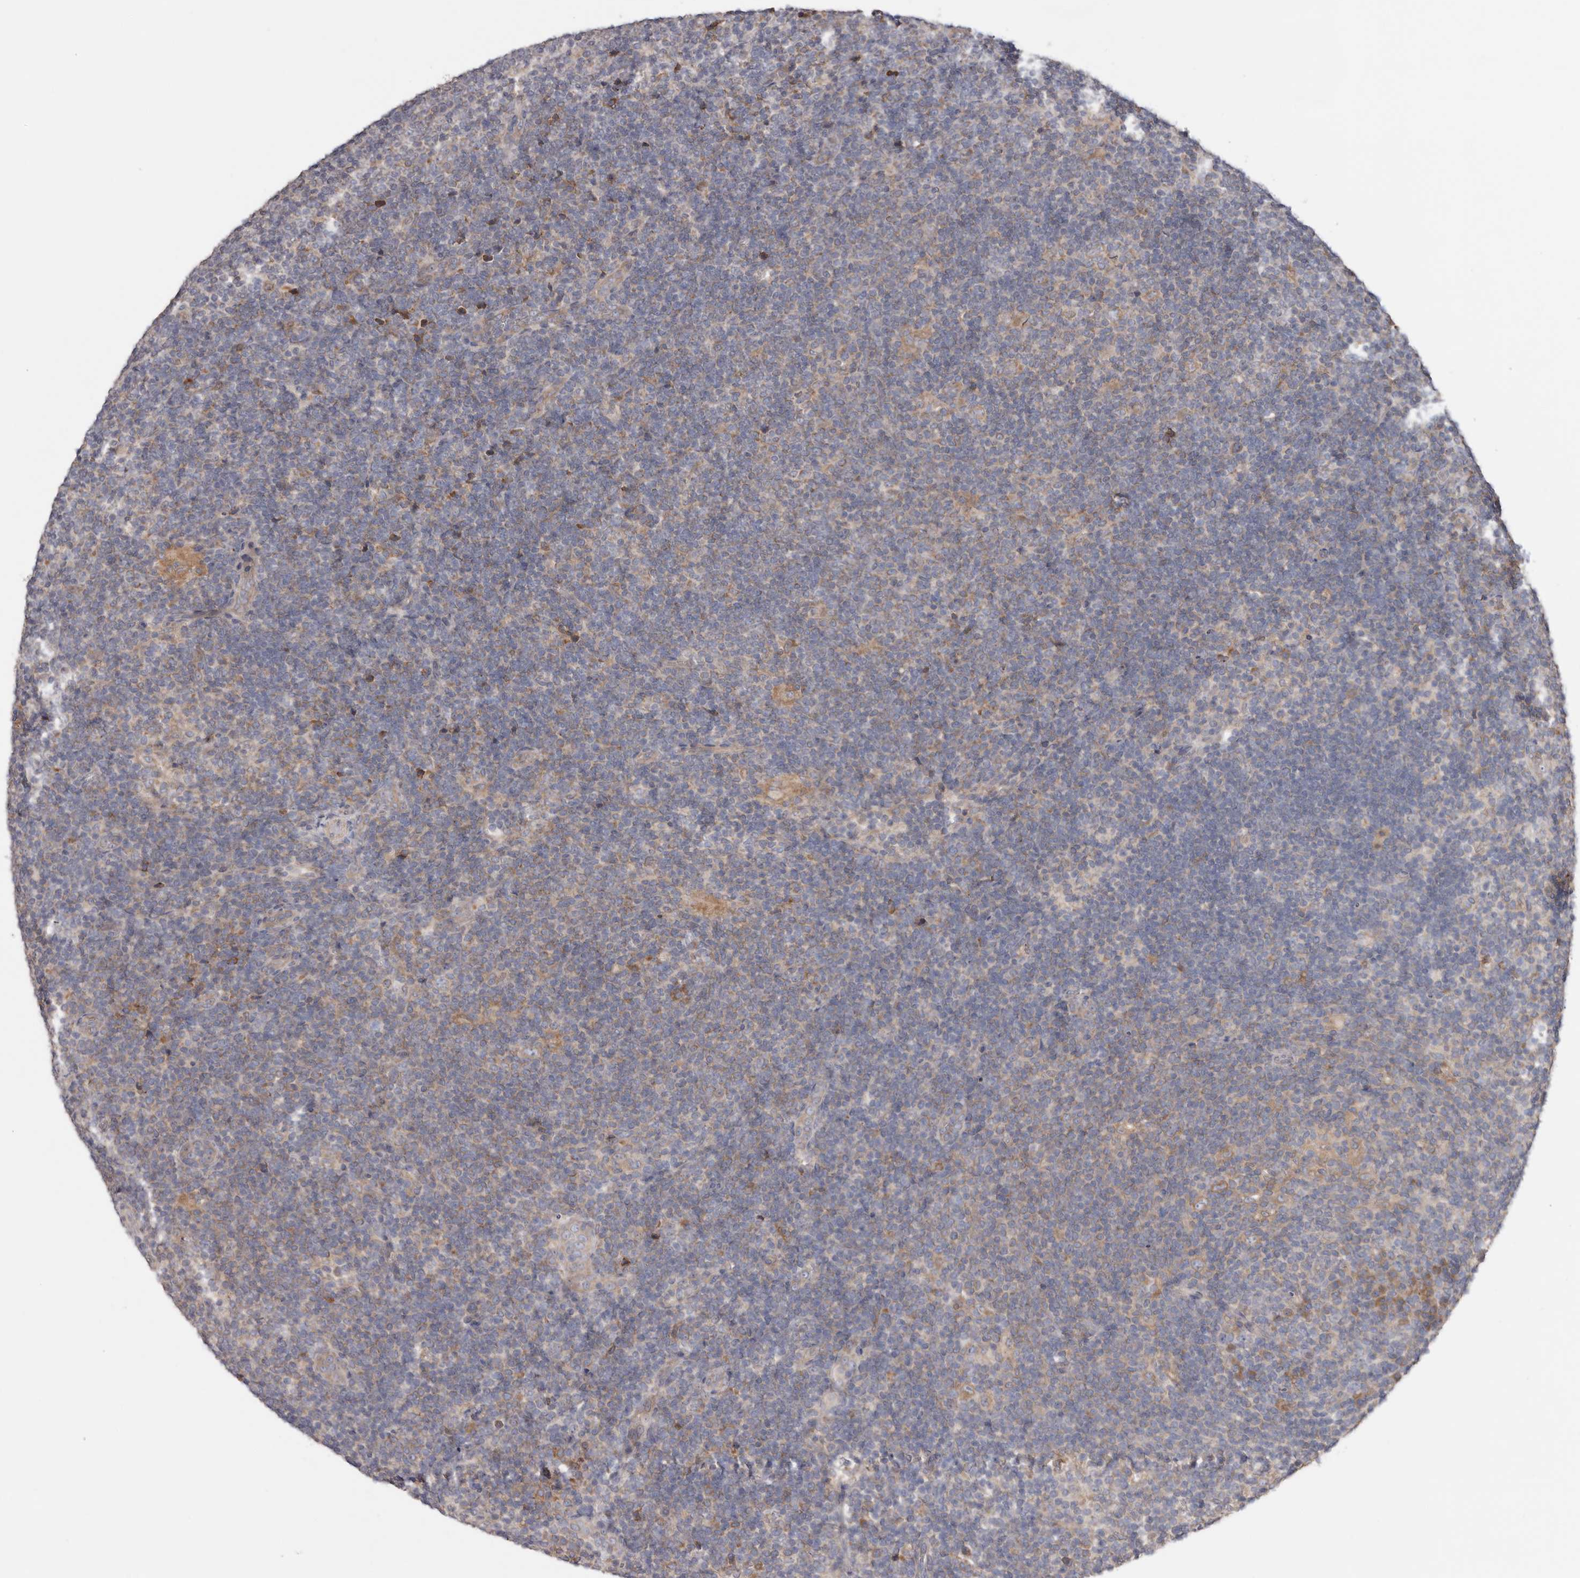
{"staining": {"intensity": "weak", "quantity": "<25%", "location": "cytoplasmic/membranous"}, "tissue": "lymphoma", "cell_type": "Tumor cells", "image_type": "cancer", "snomed": [{"axis": "morphology", "description": "Hodgkin's disease, NOS"}, {"axis": "topography", "description": "Lymph node"}], "caption": "This micrograph is of lymphoma stained with immunohistochemistry to label a protein in brown with the nuclei are counter-stained blue. There is no staining in tumor cells.", "gene": "TMUB1", "patient": {"sex": "female", "age": 57}}